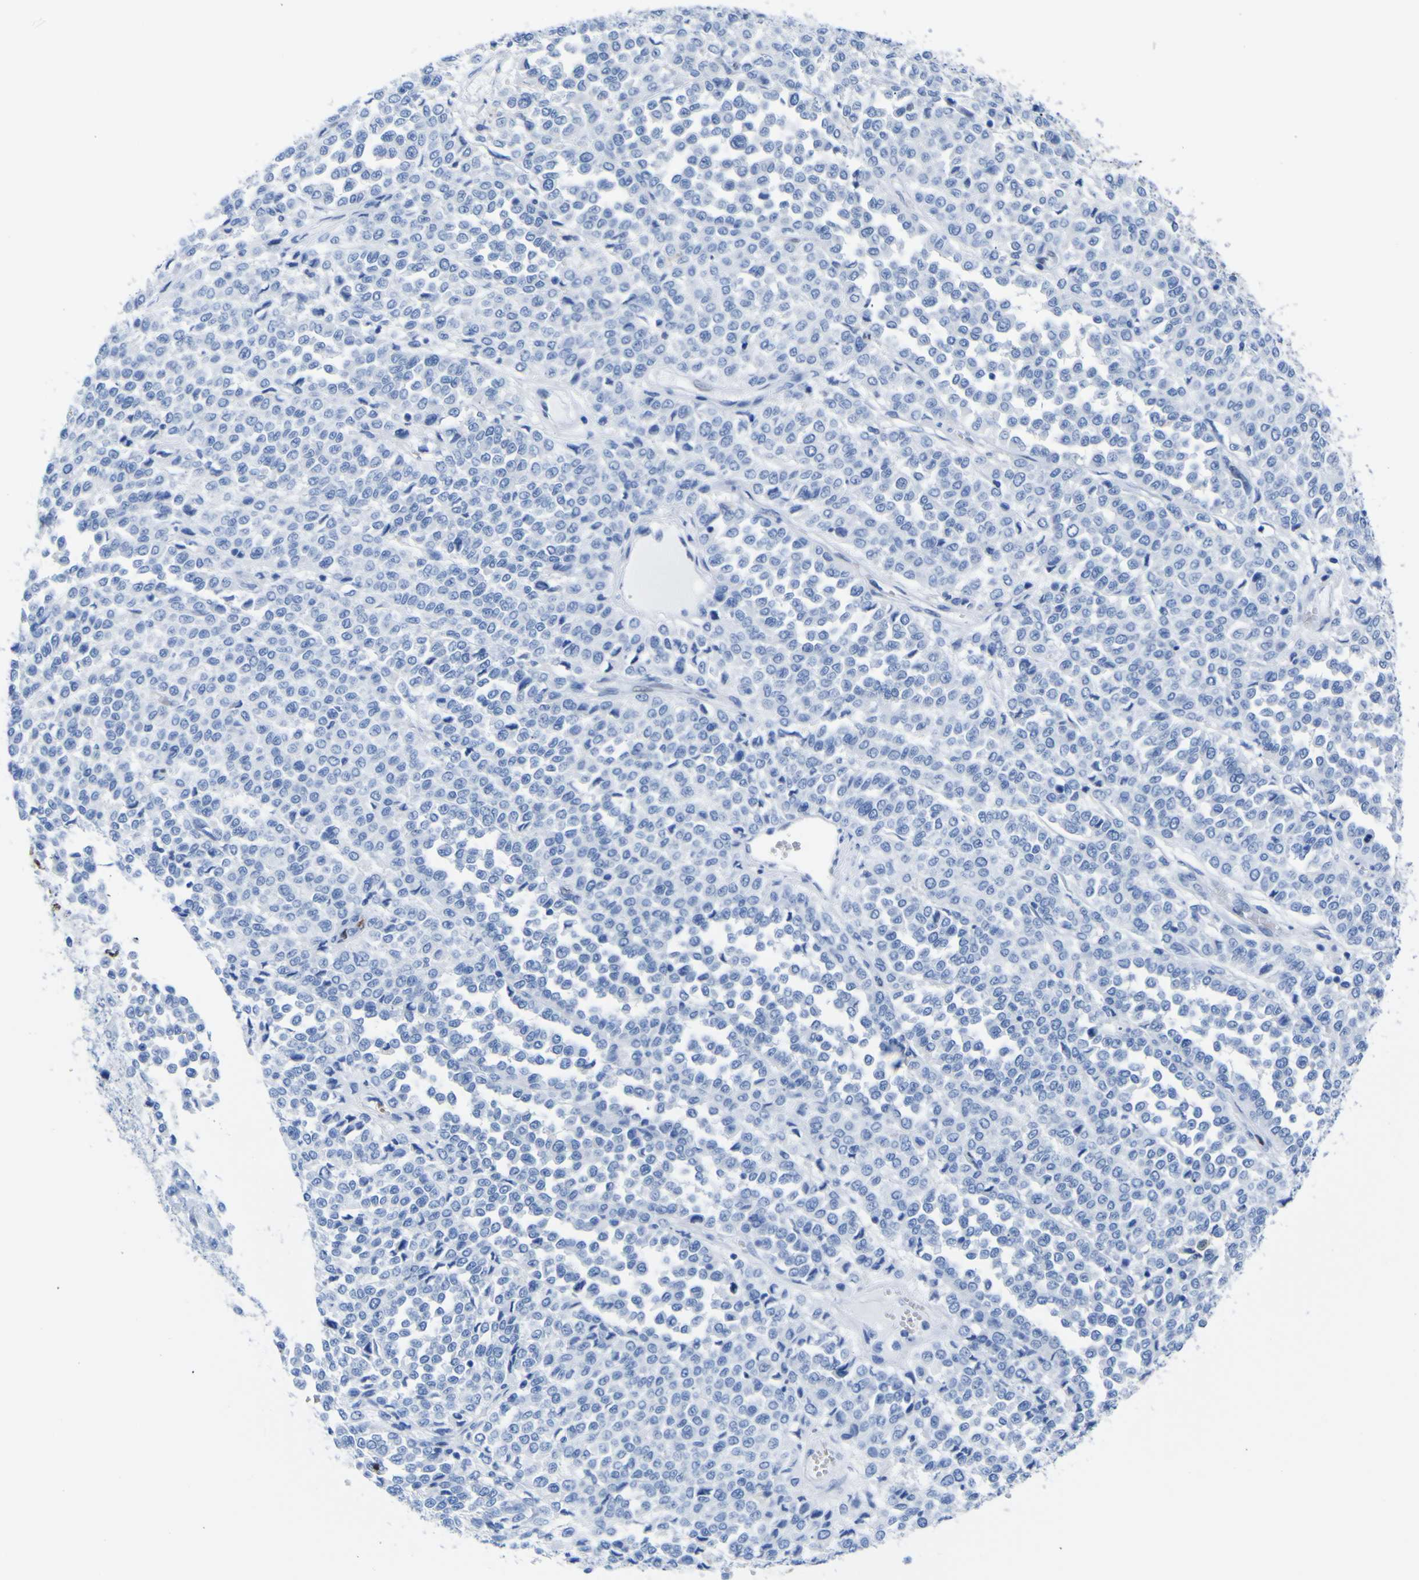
{"staining": {"intensity": "negative", "quantity": "none", "location": "none"}, "tissue": "melanoma", "cell_type": "Tumor cells", "image_type": "cancer", "snomed": [{"axis": "morphology", "description": "Malignant melanoma, Metastatic site"}, {"axis": "topography", "description": "Pancreas"}], "caption": "This is an immunohistochemistry (IHC) photomicrograph of malignant melanoma (metastatic site). There is no staining in tumor cells.", "gene": "DACH1", "patient": {"sex": "female", "age": 30}}